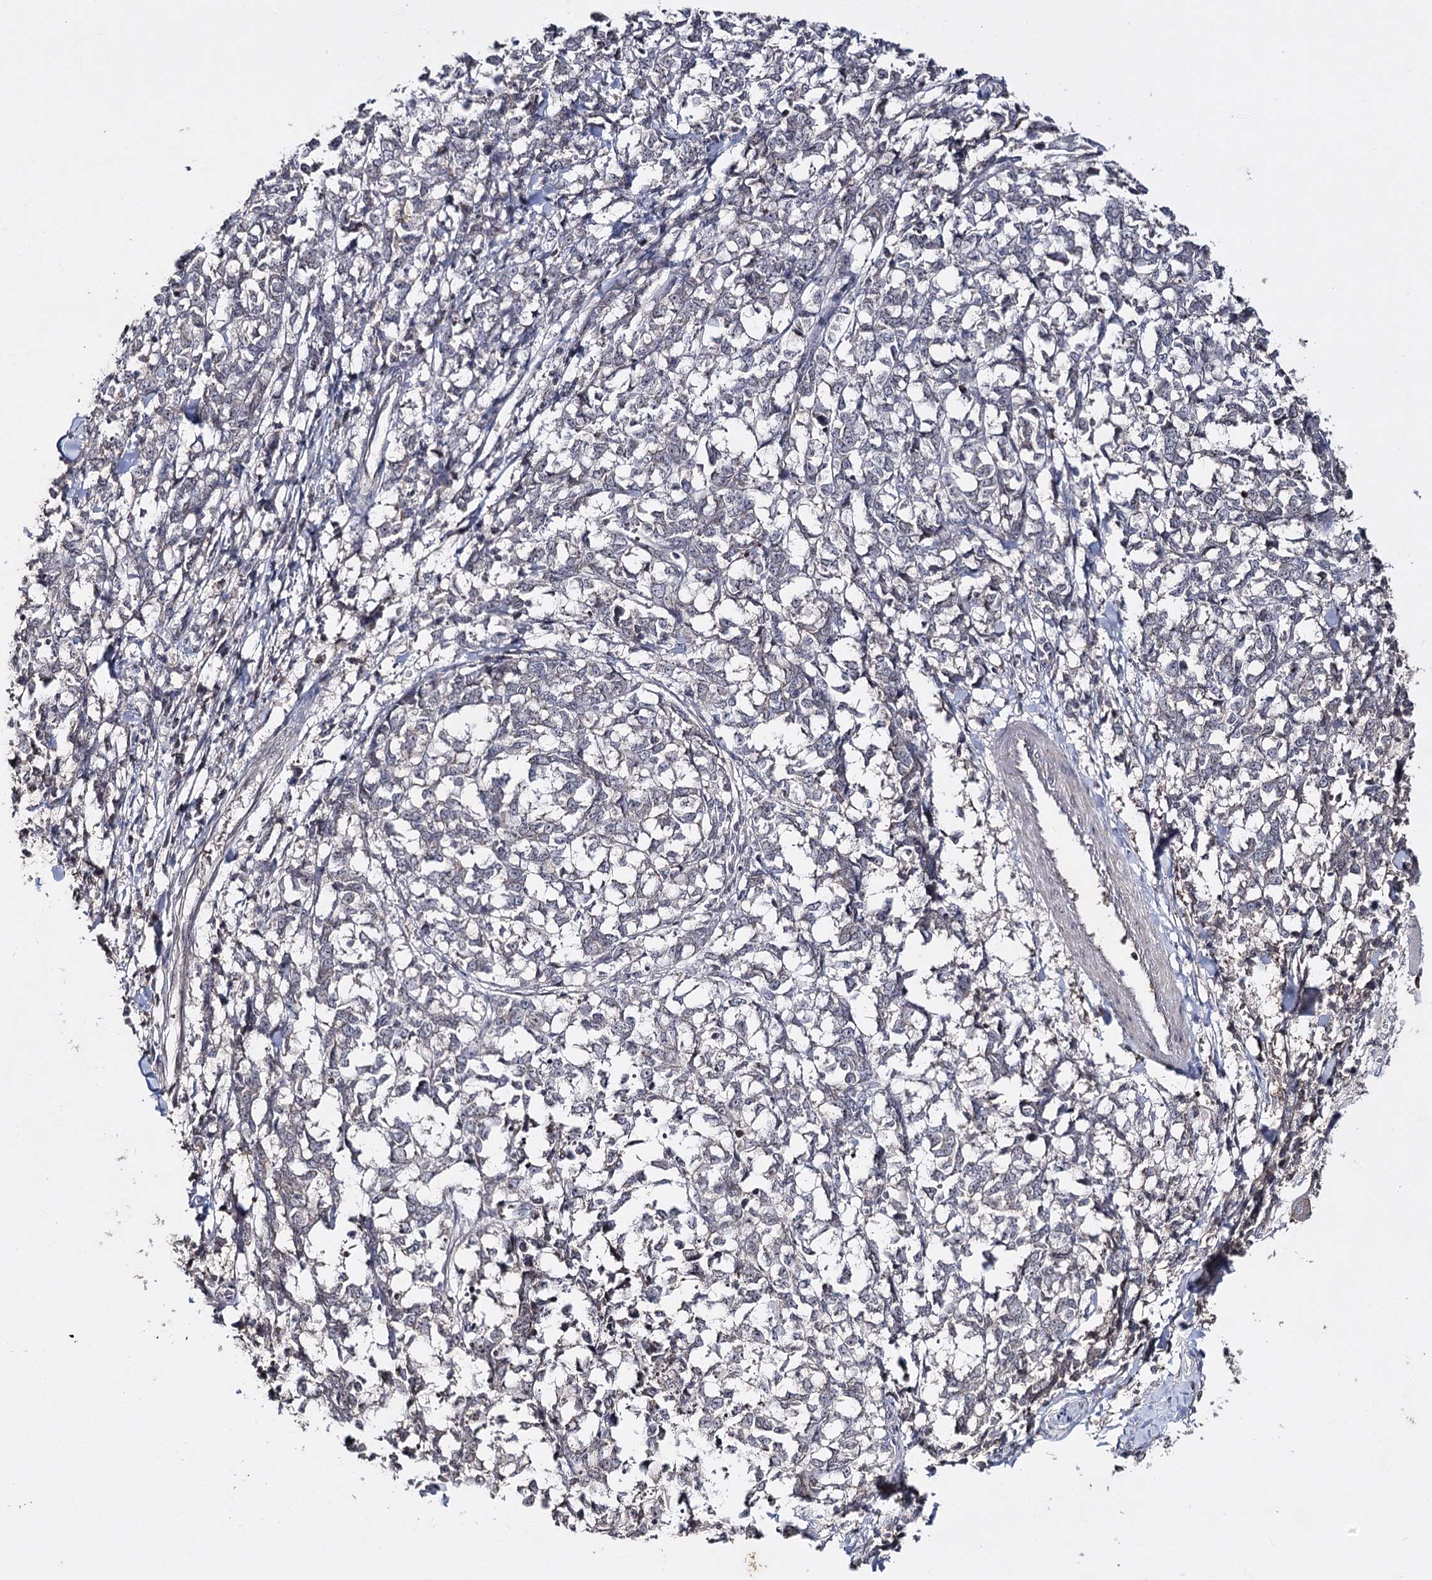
{"staining": {"intensity": "negative", "quantity": "none", "location": "none"}, "tissue": "melanoma", "cell_type": "Tumor cells", "image_type": "cancer", "snomed": [{"axis": "morphology", "description": "Malignant melanoma, NOS"}, {"axis": "topography", "description": "Skin"}], "caption": "Tumor cells show no significant staining in malignant melanoma. The staining is performed using DAB (3,3'-diaminobenzidine) brown chromogen with nuclei counter-stained in using hematoxylin.", "gene": "SYNGR3", "patient": {"sex": "female", "age": 72}}